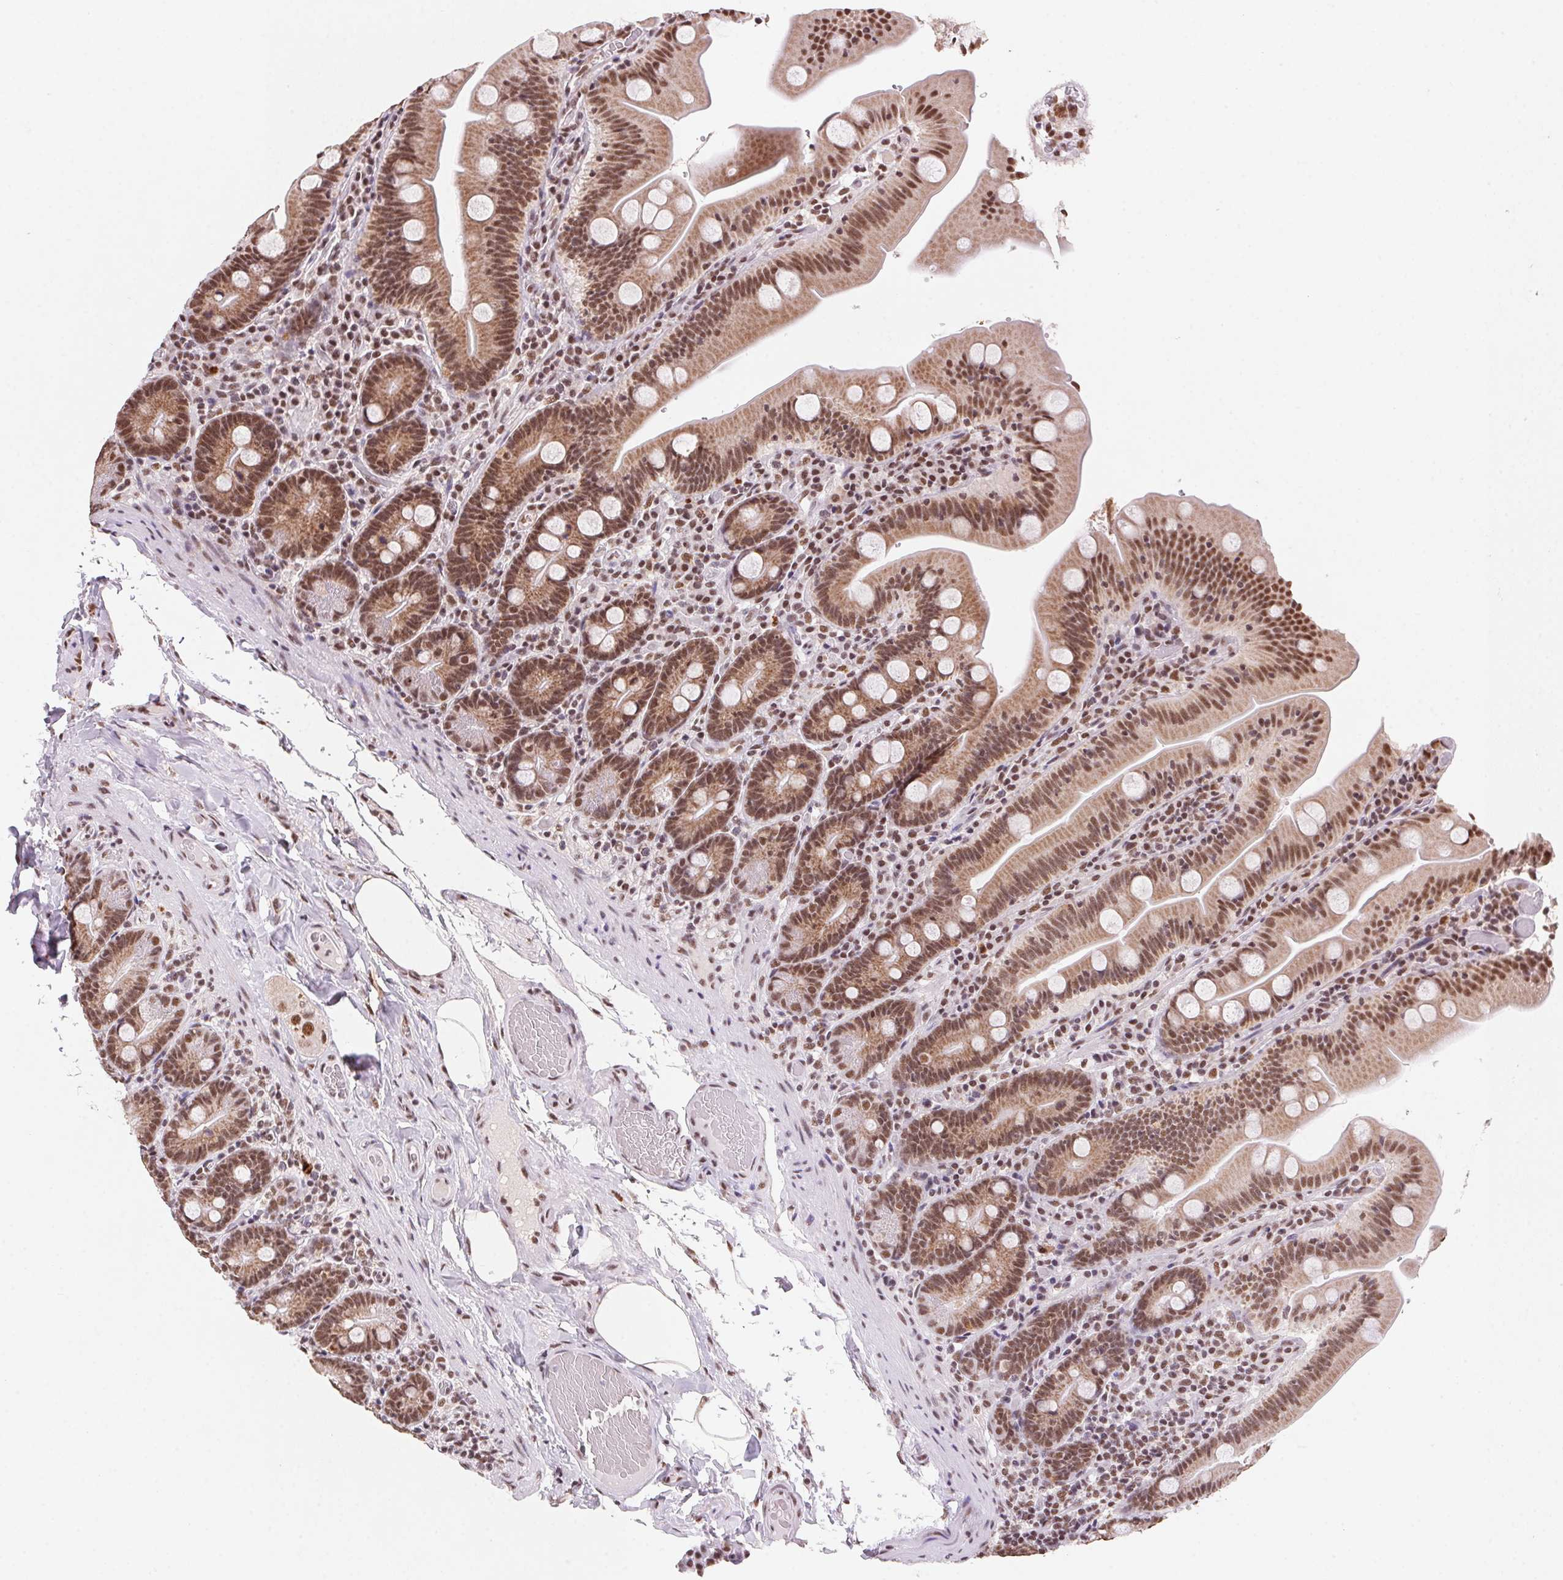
{"staining": {"intensity": "moderate", "quantity": ">75%", "location": "cytoplasmic/membranous,nuclear"}, "tissue": "small intestine", "cell_type": "Glandular cells", "image_type": "normal", "snomed": [{"axis": "morphology", "description": "Normal tissue, NOS"}, {"axis": "topography", "description": "Small intestine"}], "caption": "This histopathology image displays immunohistochemistry (IHC) staining of benign human small intestine, with medium moderate cytoplasmic/membranous,nuclear expression in about >75% of glandular cells.", "gene": "SNRPG", "patient": {"sex": "male", "age": 37}}